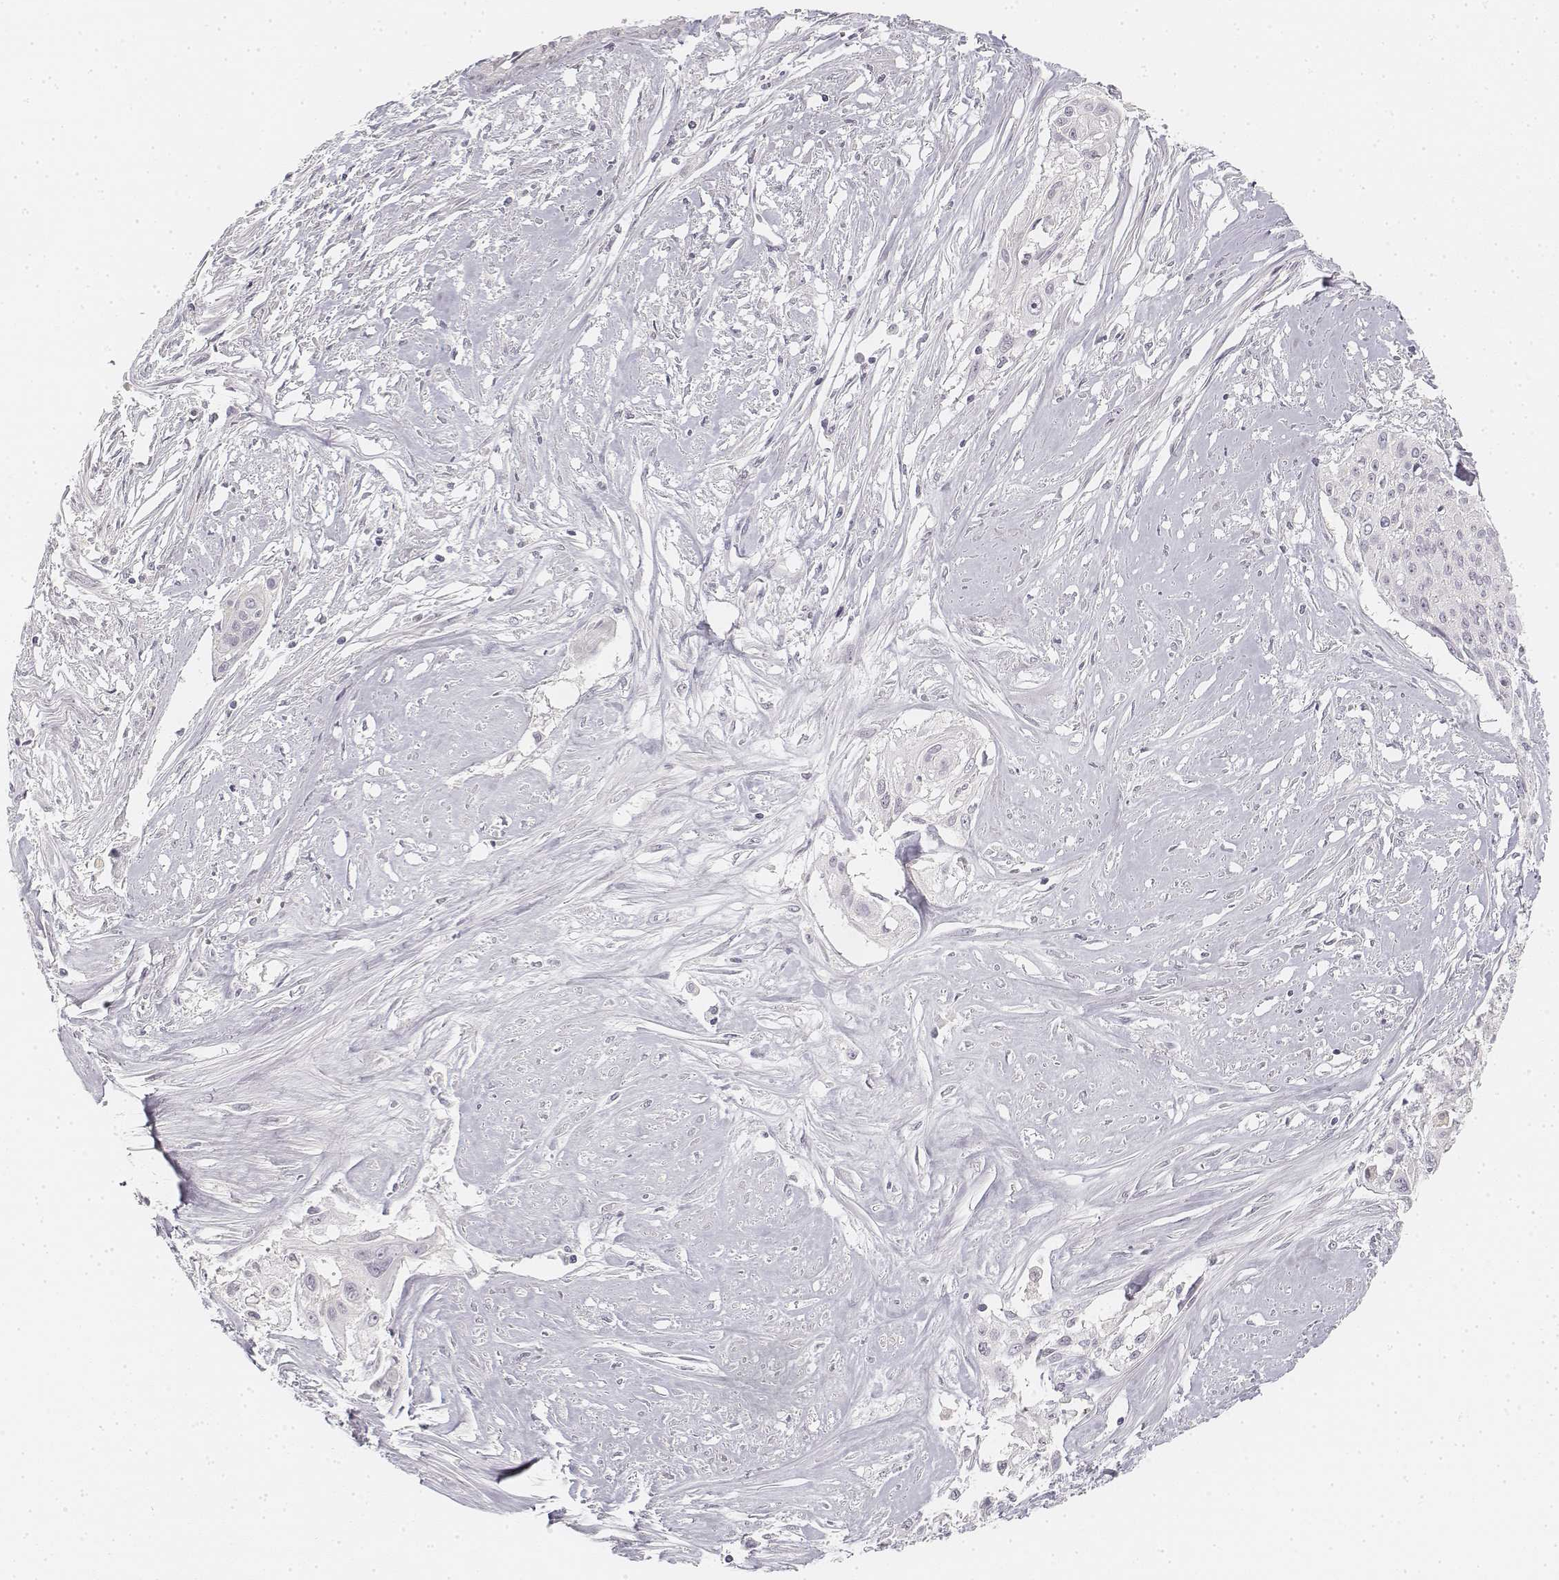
{"staining": {"intensity": "negative", "quantity": "none", "location": "none"}, "tissue": "cervical cancer", "cell_type": "Tumor cells", "image_type": "cancer", "snomed": [{"axis": "morphology", "description": "Squamous cell carcinoma, NOS"}, {"axis": "topography", "description": "Cervix"}], "caption": "The histopathology image exhibits no significant positivity in tumor cells of cervical squamous cell carcinoma.", "gene": "DSG4", "patient": {"sex": "female", "age": 49}}